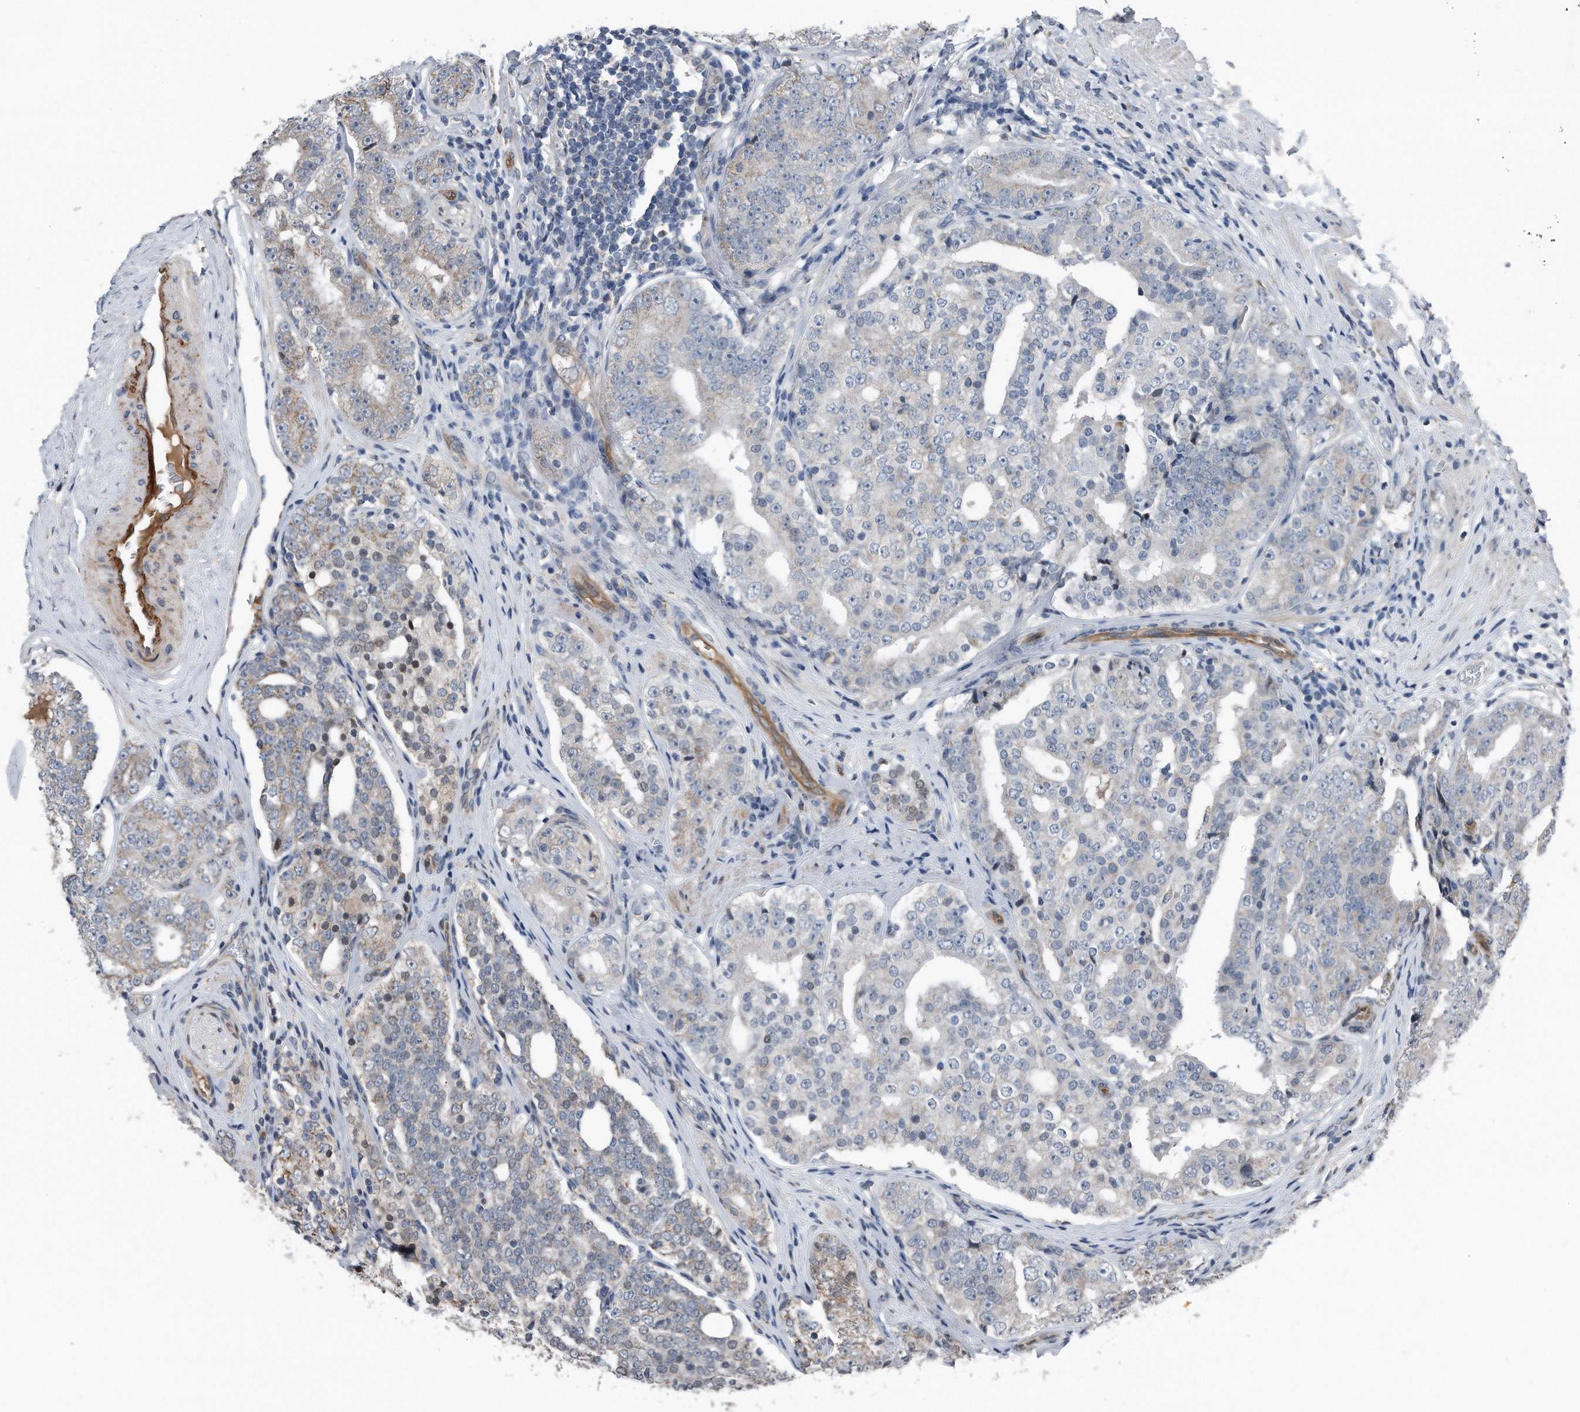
{"staining": {"intensity": "weak", "quantity": "<25%", "location": "cytoplasmic/membranous"}, "tissue": "prostate cancer", "cell_type": "Tumor cells", "image_type": "cancer", "snomed": [{"axis": "morphology", "description": "Adenocarcinoma, High grade"}, {"axis": "topography", "description": "Prostate"}], "caption": "Immunohistochemistry image of neoplastic tissue: high-grade adenocarcinoma (prostate) stained with DAB demonstrates no significant protein staining in tumor cells.", "gene": "DST", "patient": {"sex": "male", "age": 56}}